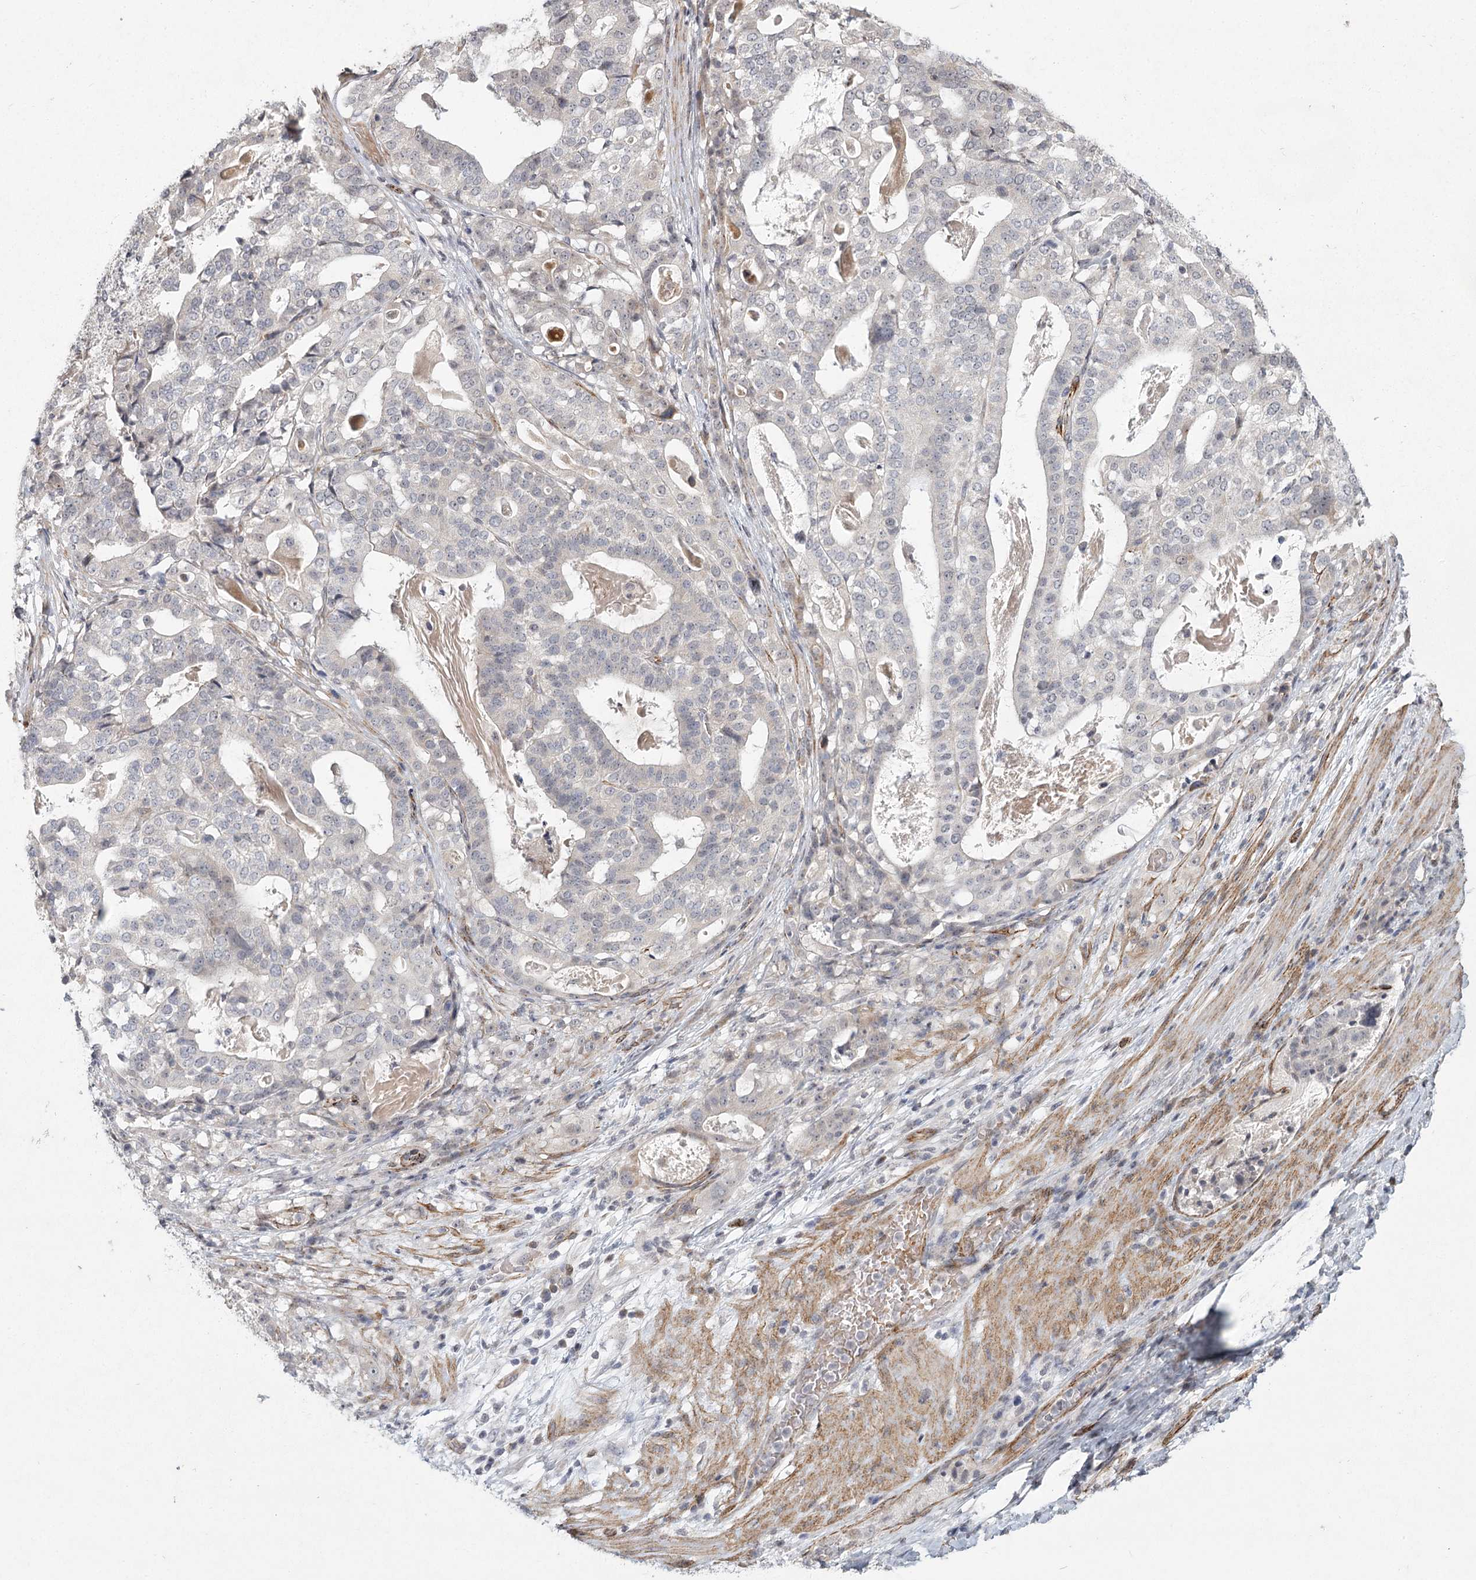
{"staining": {"intensity": "negative", "quantity": "none", "location": "none"}, "tissue": "stomach cancer", "cell_type": "Tumor cells", "image_type": "cancer", "snomed": [{"axis": "morphology", "description": "Adenocarcinoma, NOS"}, {"axis": "topography", "description": "Stomach"}], "caption": "High power microscopy histopathology image of an immunohistochemistry (IHC) photomicrograph of adenocarcinoma (stomach), revealing no significant positivity in tumor cells.", "gene": "MEPE", "patient": {"sex": "male", "age": 48}}